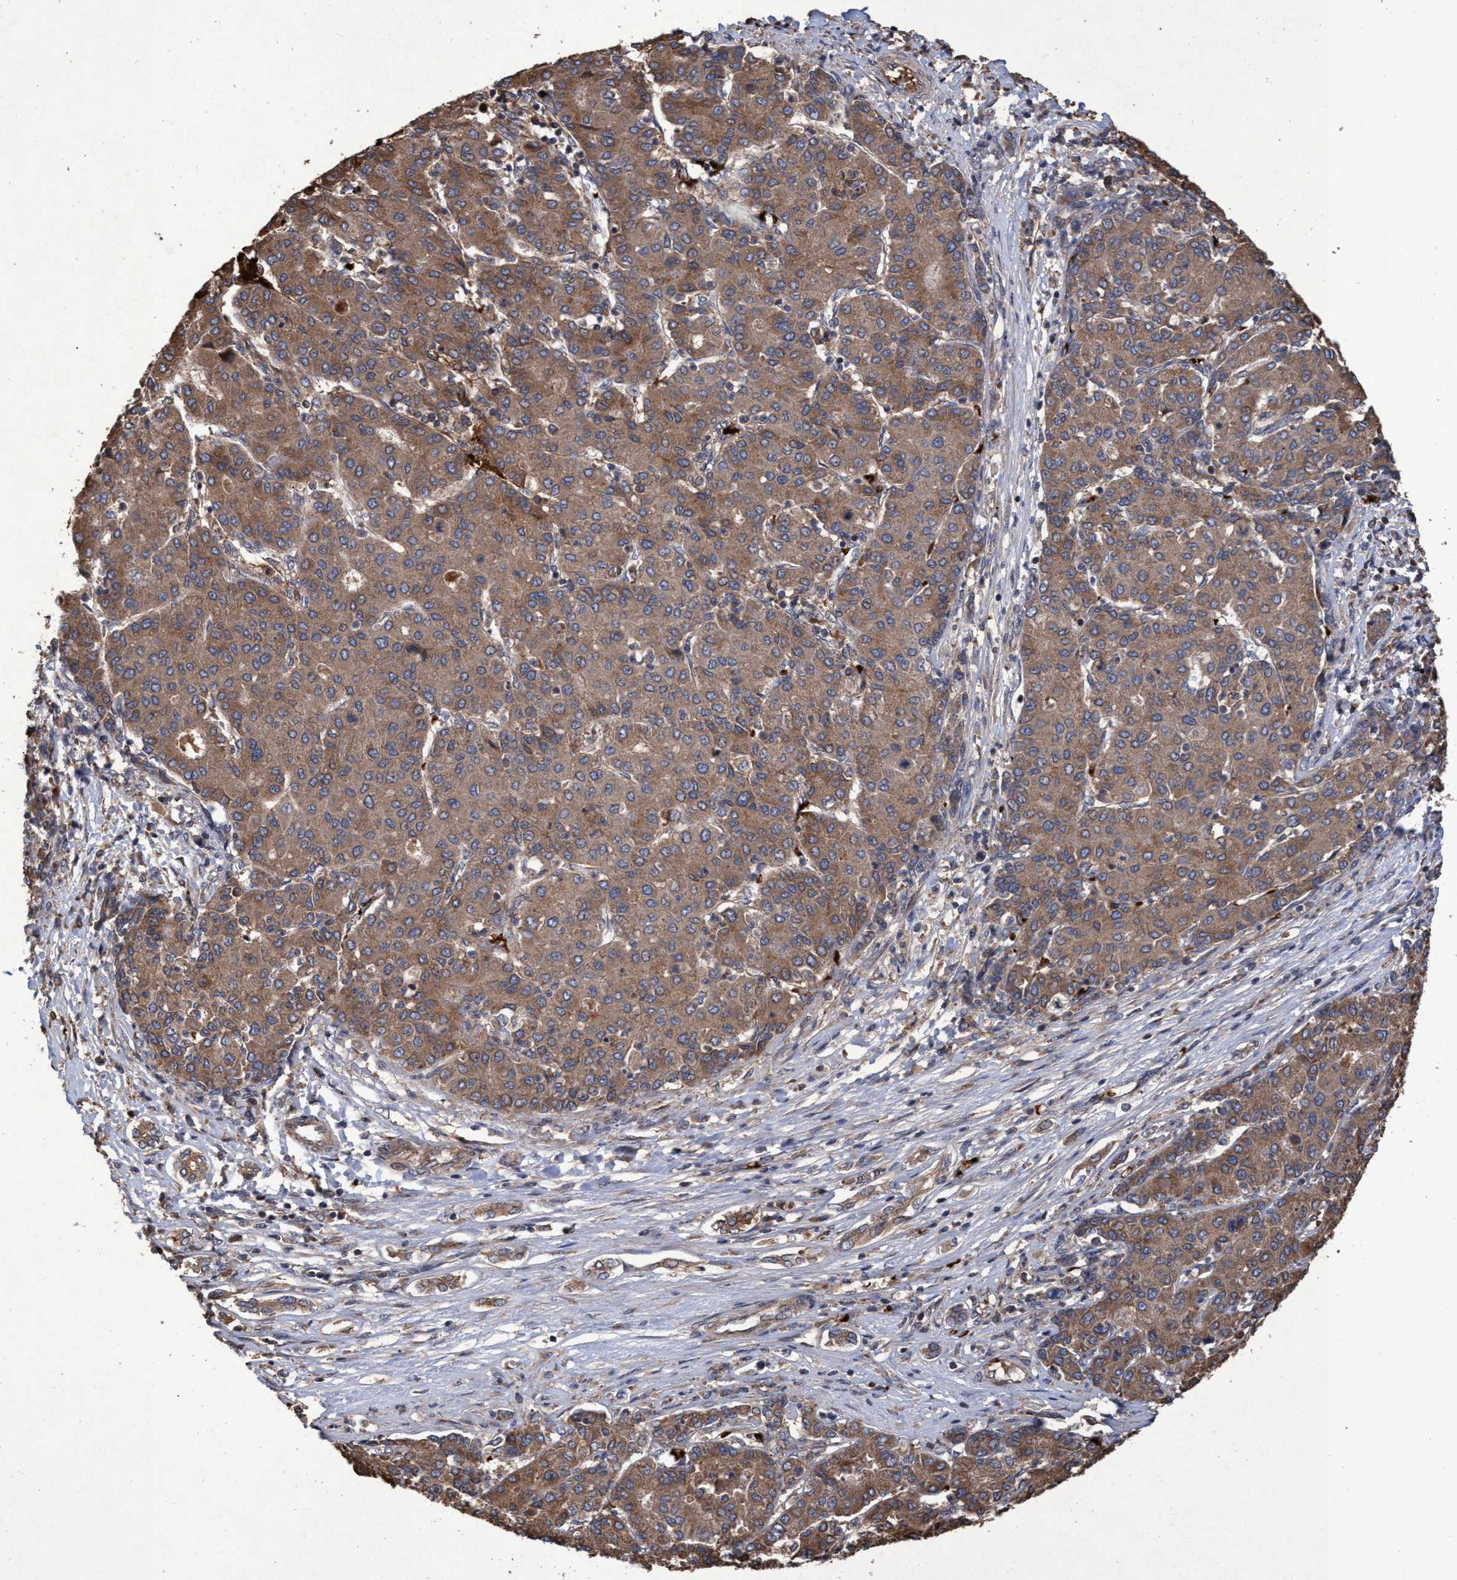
{"staining": {"intensity": "moderate", "quantity": ">75%", "location": "cytoplasmic/membranous"}, "tissue": "liver cancer", "cell_type": "Tumor cells", "image_type": "cancer", "snomed": [{"axis": "morphology", "description": "Carcinoma, Hepatocellular, NOS"}, {"axis": "topography", "description": "Liver"}], "caption": "An immunohistochemistry (IHC) histopathology image of tumor tissue is shown. Protein staining in brown labels moderate cytoplasmic/membranous positivity in liver cancer (hepatocellular carcinoma) within tumor cells.", "gene": "CHMP6", "patient": {"sex": "male", "age": 65}}